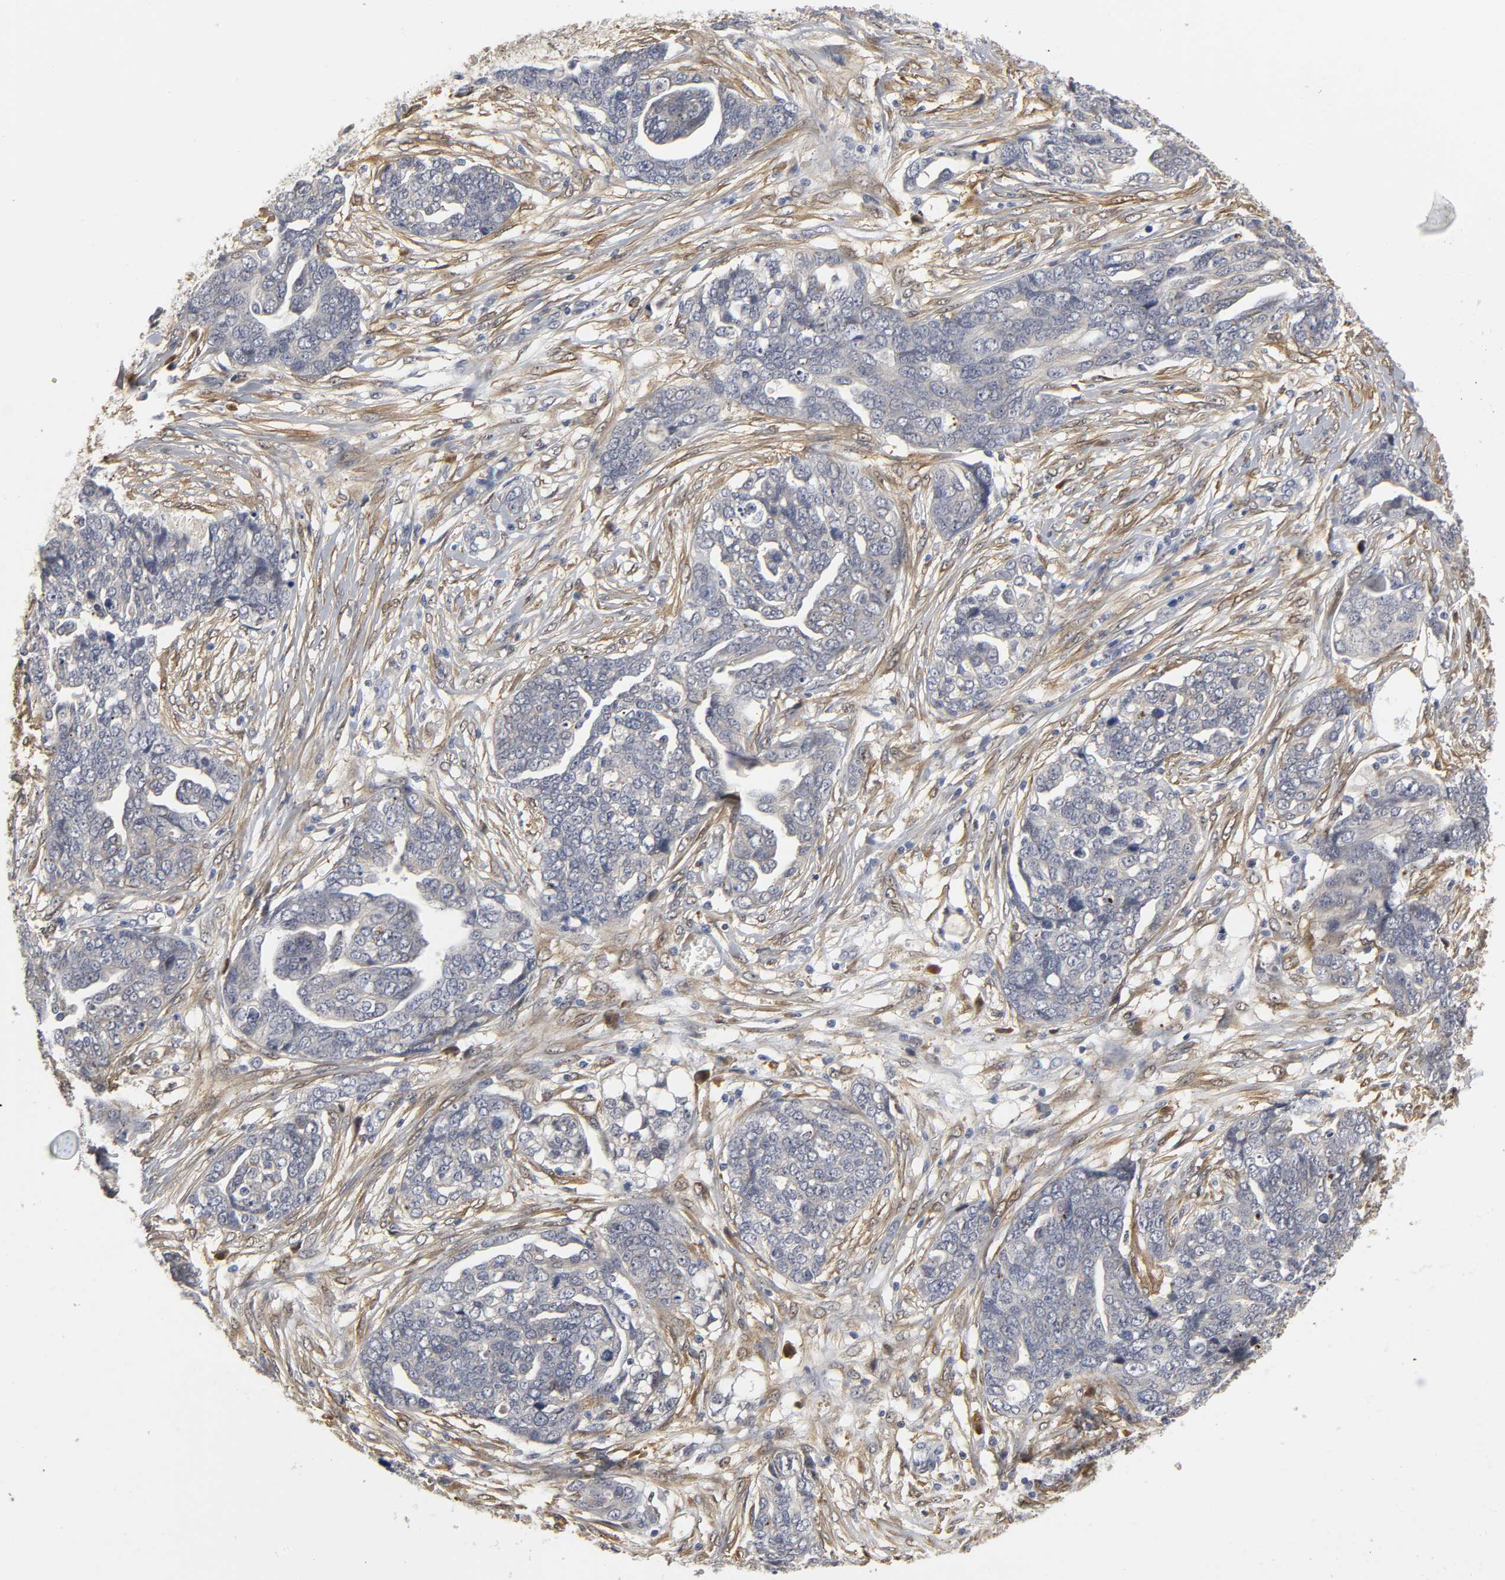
{"staining": {"intensity": "negative", "quantity": "none", "location": "none"}, "tissue": "ovarian cancer", "cell_type": "Tumor cells", "image_type": "cancer", "snomed": [{"axis": "morphology", "description": "Normal tissue, NOS"}, {"axis": "morphology", "description": "Cystadenocarcinoma, serous, NOS"}, {"axis": "topography", "description": "Fallopian tube"}, {"axis": "topography", "description": "Ovary"}], "caption": "Micrograph shows no protein expression in tumor cells of serous cystadenocarcinoma (ovarian) tissue.", "gene": "PDLIM3", "patient": {"sex": "female", "age": 56}}